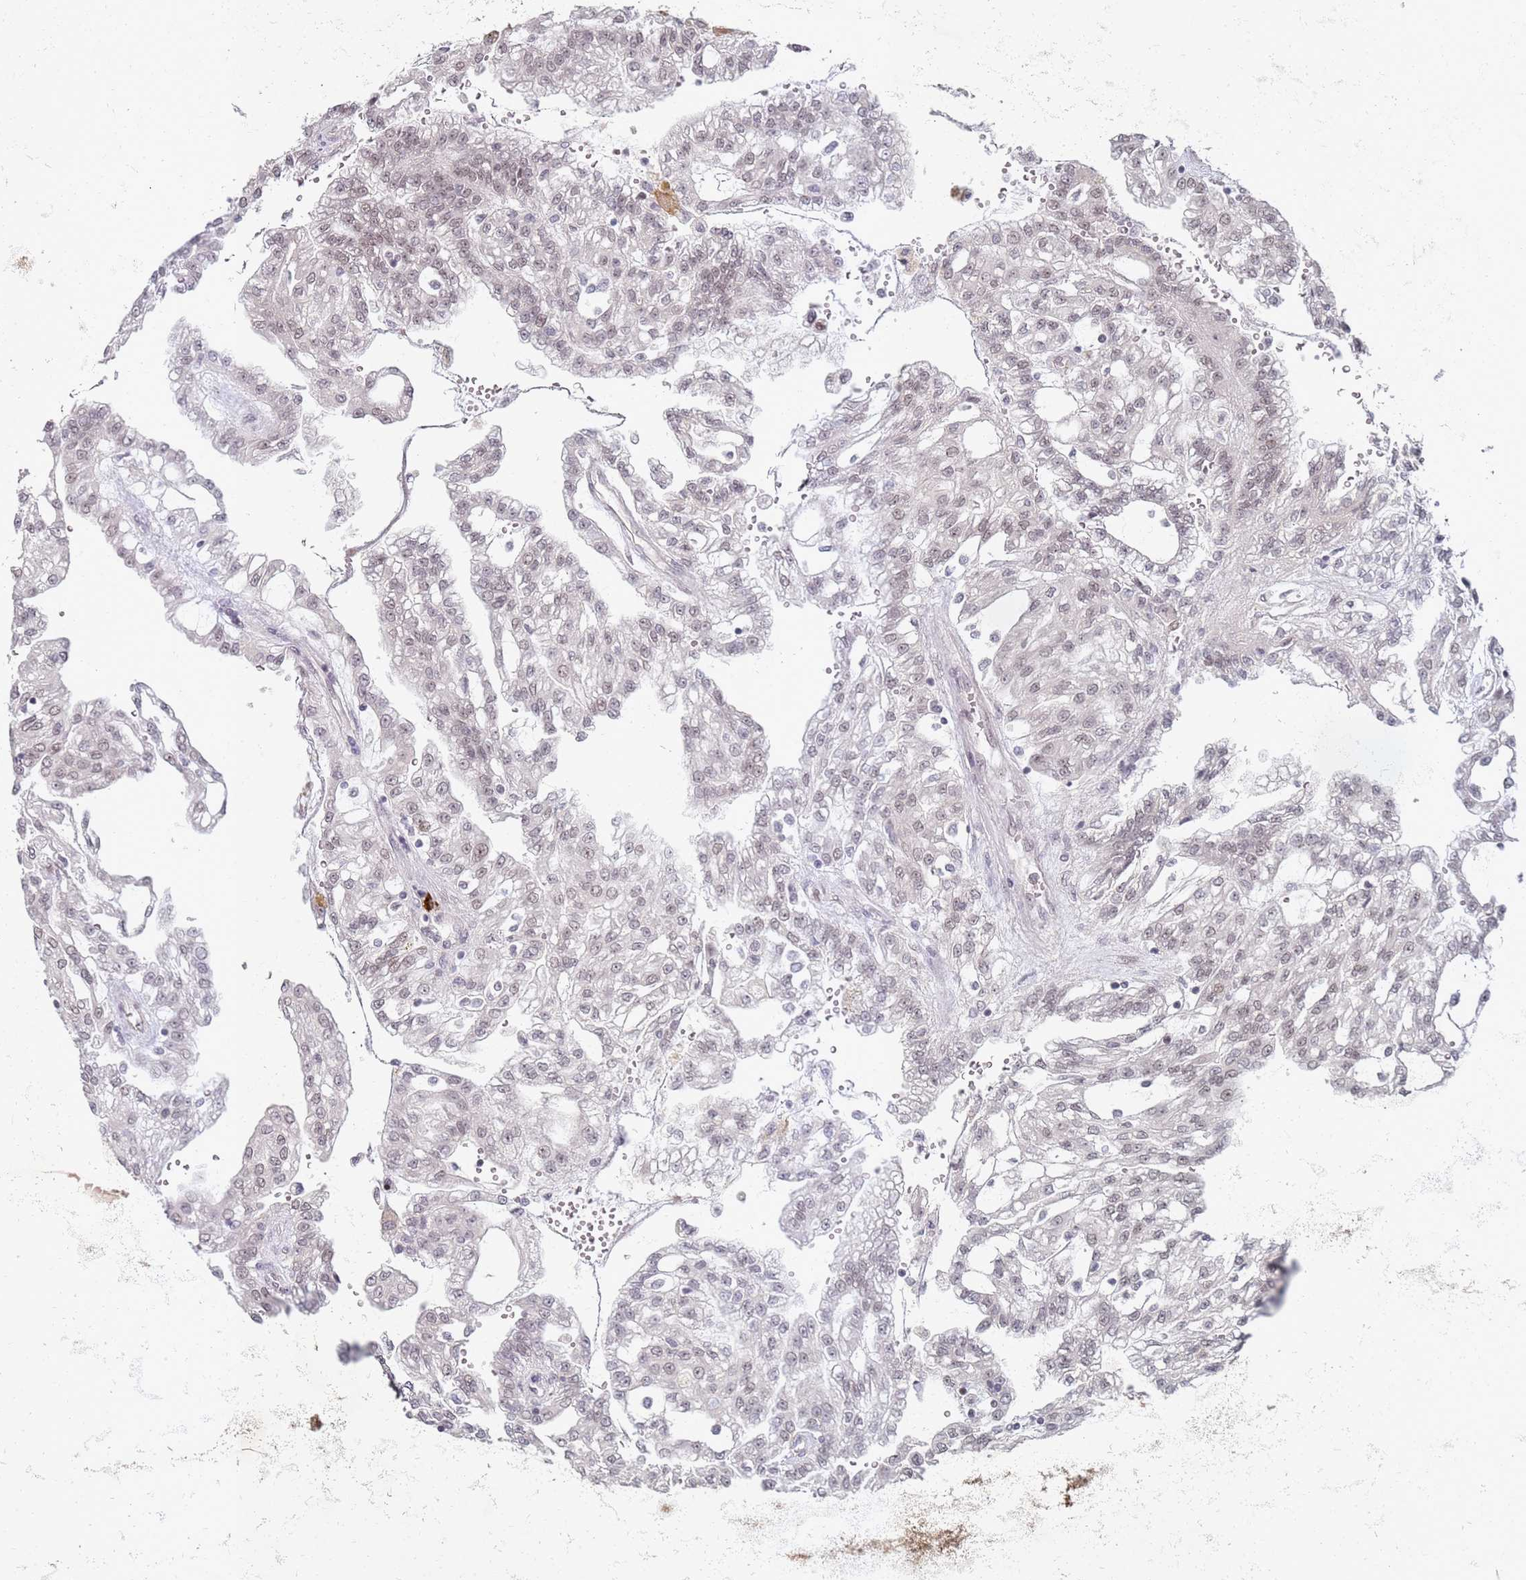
{"staining": {"intensity": "weak", "quantity": ">75%", "location": "nuclear"}, "tissue": "renal cancer", "cell_type": "Tumor cells", "image_type": "cancer", "snomed": [{"axis": "morphology", "description": "Adenocarcinoma, NOS"}, {"axis": "topography", "description": "Kidney"}], "caption": "Immunohistochemical staining of renal cancer (adenocarcinoma) exhibits weak nuclear protein expression in about >75% of tumor cells.", "gene": "ATF6B", "patient": {"sex": "male", "age": 63}}